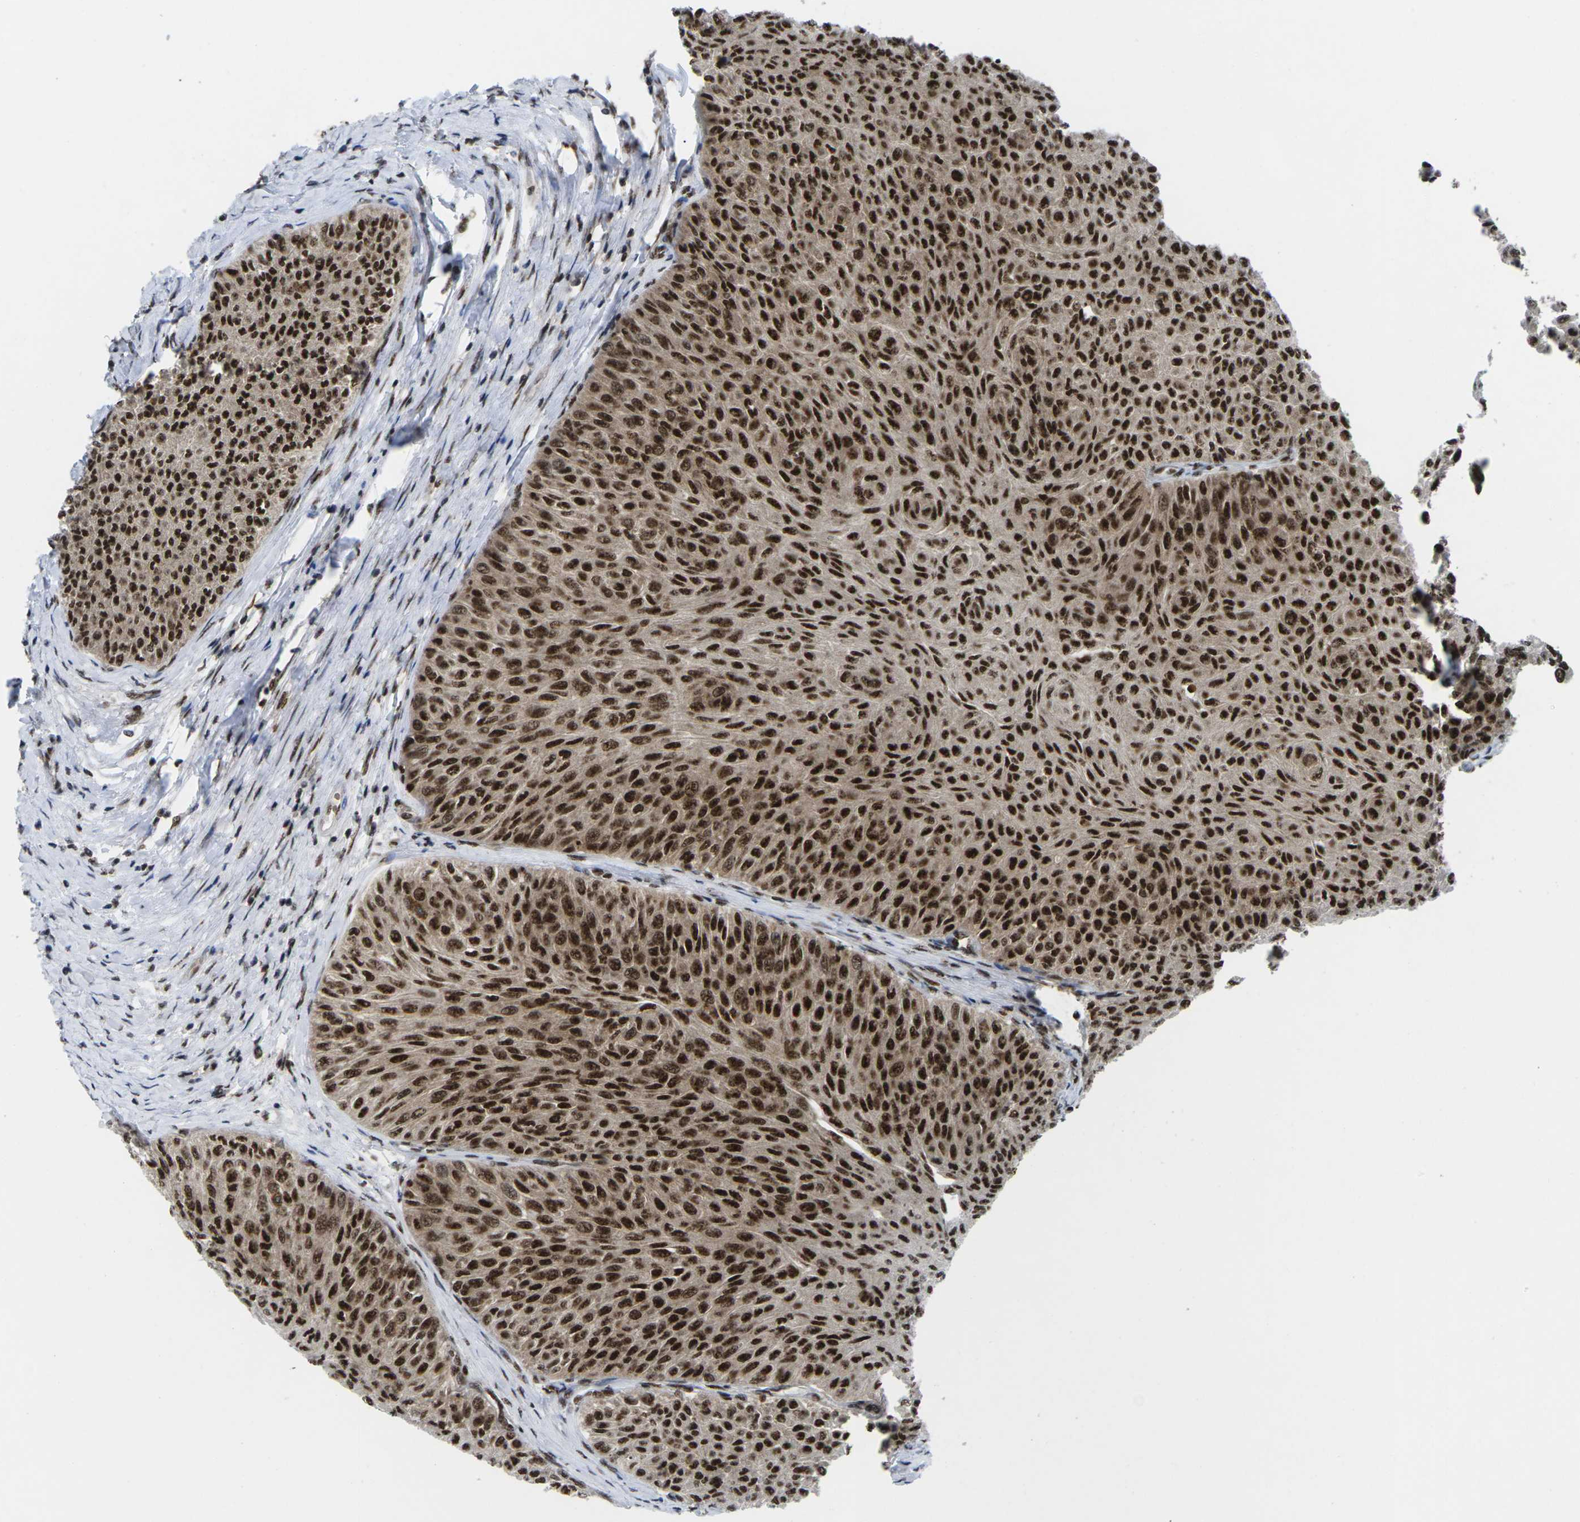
{"staining": {"intensity": "strong", "quantity": ">75%", "location": "cytoplasmic/membranous,nuclear"}, "tissue": "urothelial cancer", "cell_type": "Tumor cells", "image_type": "cancer", "snomed": [{"axis": "morphology", "description": "Urothelial carcinoma, Low grade"}, {"axis": "topography", "description": "Urinary bladder"}], "caption": "Low-grade urothelial carcinoma stained for a protein shows strong cytoplasmic/membranous and nuclear positivity in tumor cells.", "gene": "MAGOH", "patient": {"sex": "male", "age": 78}}